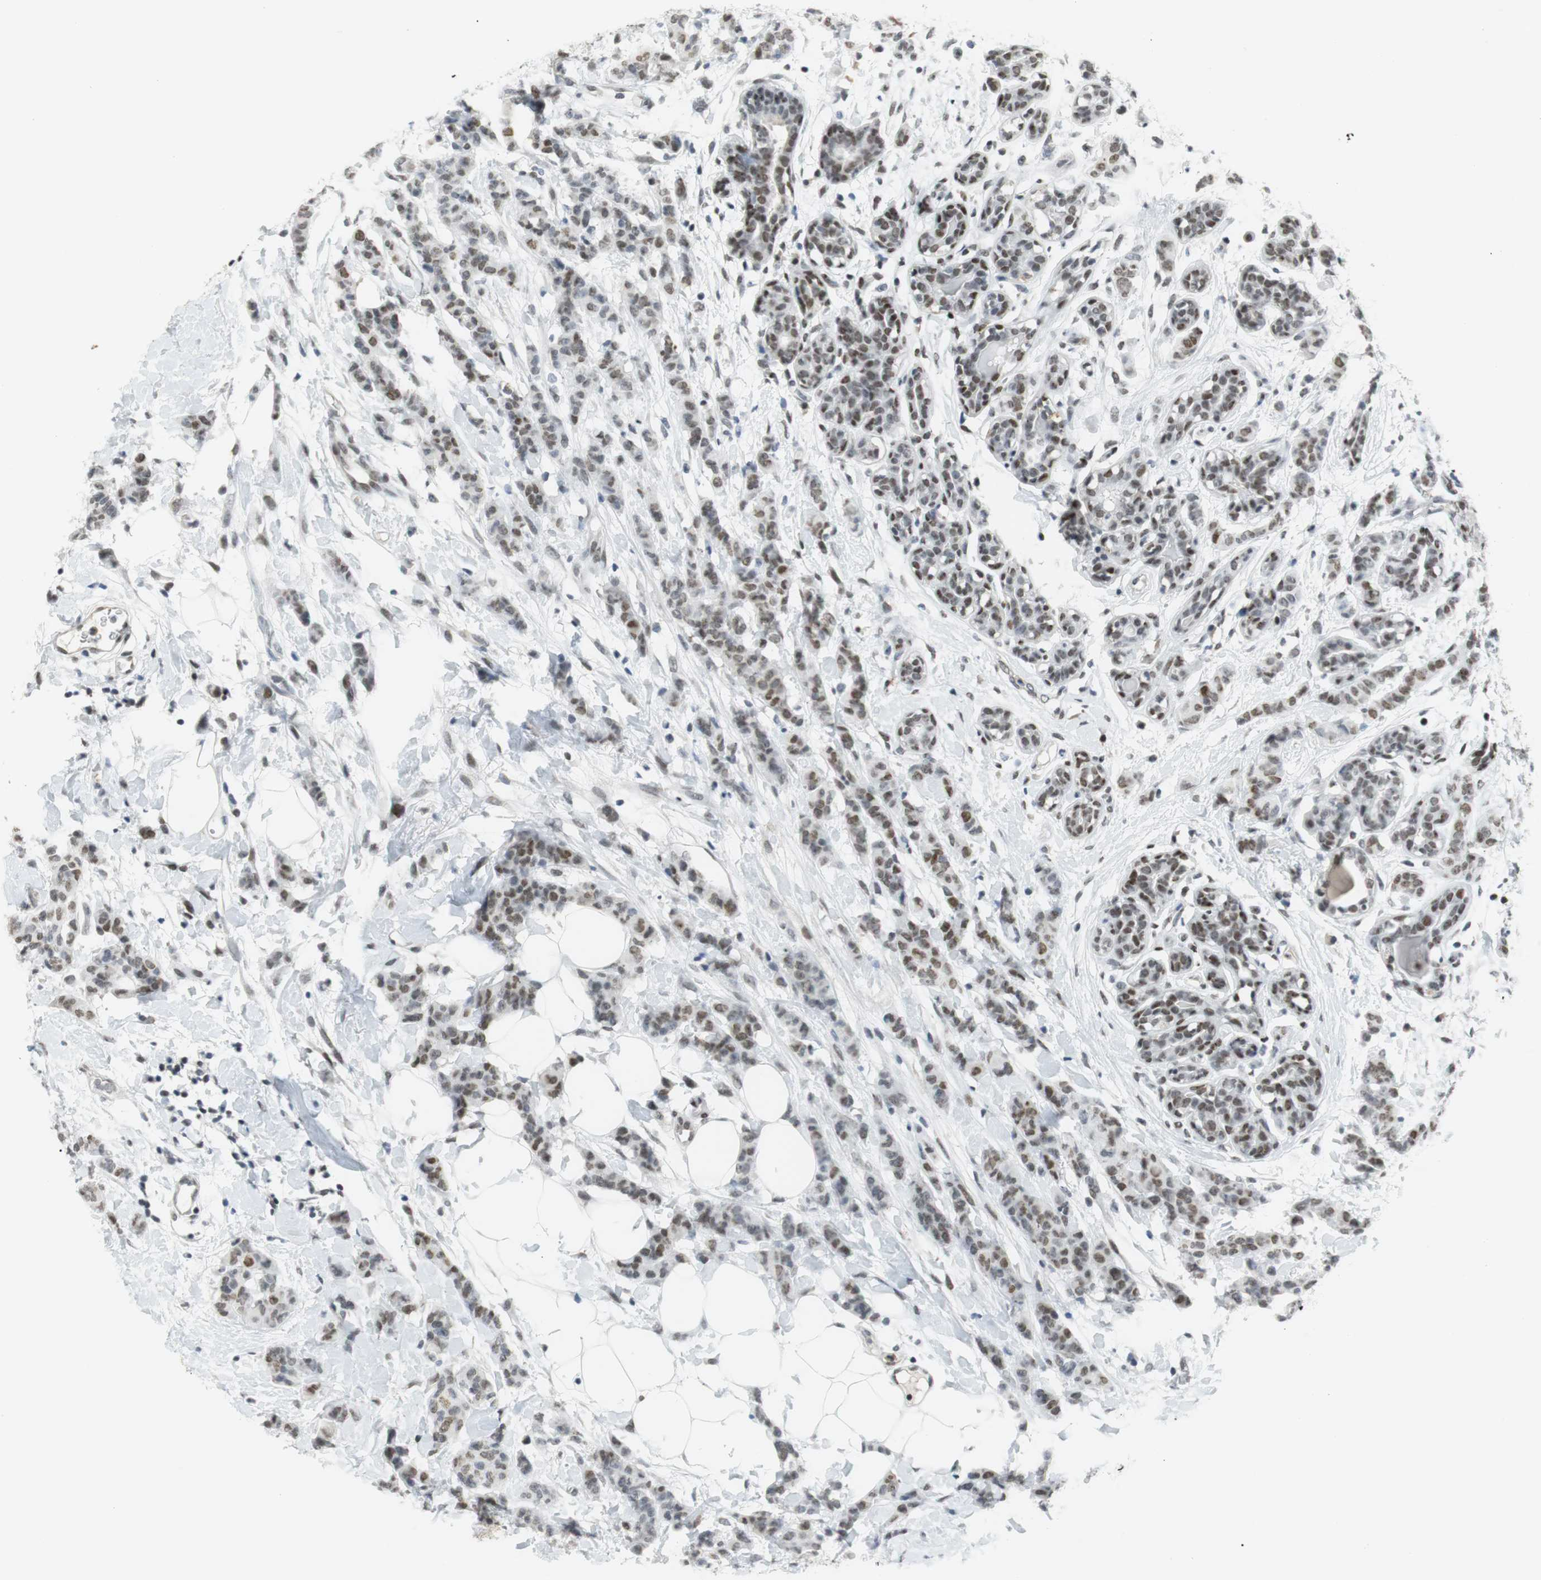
{"staining": {"intensity": "moderate", "quantity": "25%-75%", "location": "nuclear"}, "tissue": "breast cancer", "cell_type": "Tumor cells", "image_type": "cancer", "snomed": [{"axis": "morphology", "description": "Normal tissue, NOS"}, {"axis": "morphology", "description": "Duct carcinoma"}, {"axis": "topography", "description": "Breast"}], "caption": "IHC image of human breast cancer stained for a protein (brown), which displays medium levels of moderate nuclear expression in about 25%-75% of tumor cells.", "gene": "BMI1", "patient": {"sex": "female", "age": 40}}